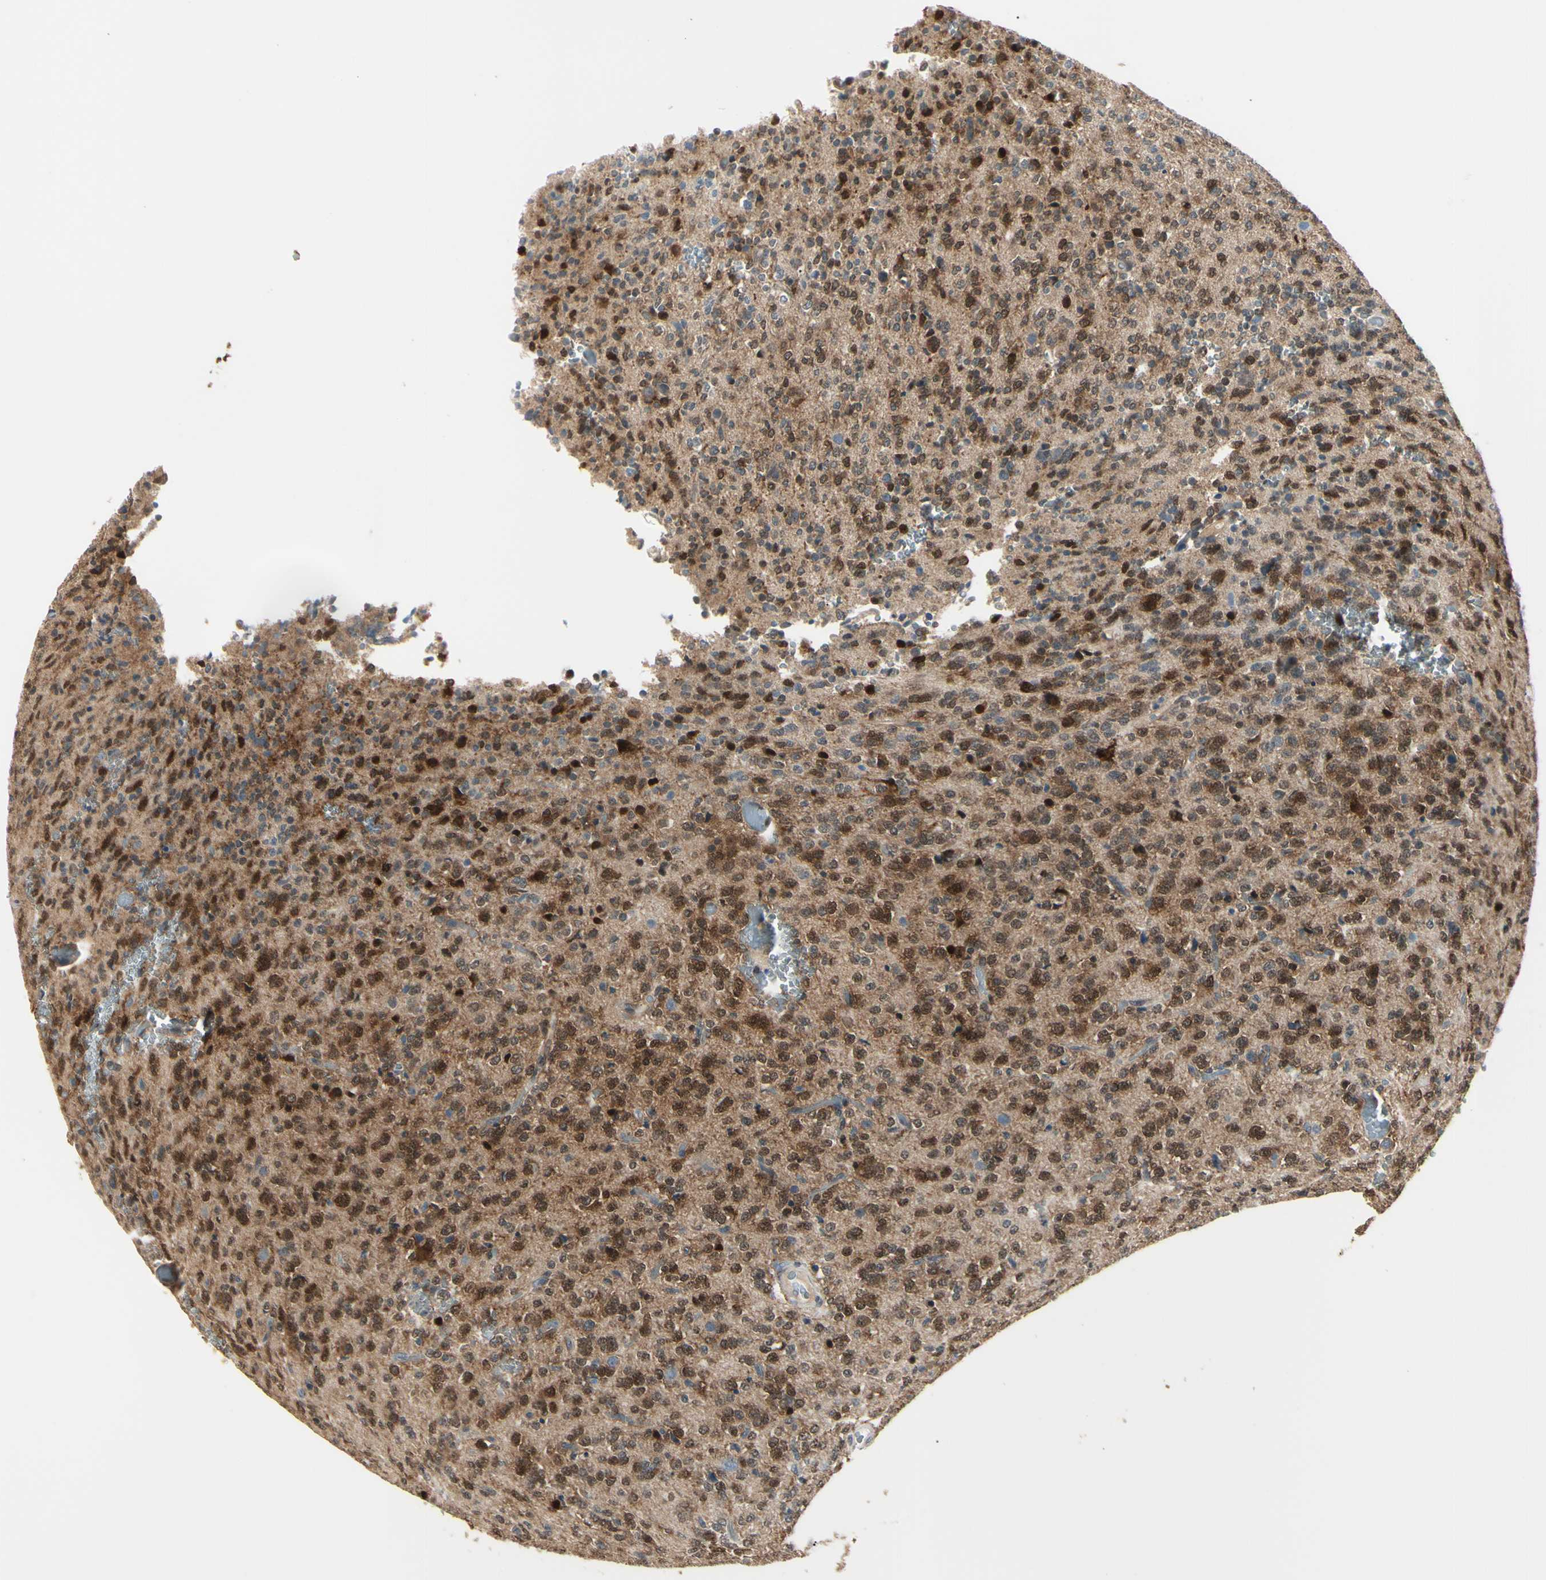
{"staining": {"intensity": "strong", "quantity": "25%-75%", "location": "cytoplasmic/membranous,nuclear"}, "tissue": "glioma", "cell_type": "Tumor cells", "image_type": "cancer", "snomed": [{"axis": "morphology", "description": "Glioma, malignant, Low grade"}, {"axis": "topography", "description": "Brain"}], "caption": "High-magnification brightfield microscopy of malignant glioma (low-grade) stained with DAB (3,3'-diaminobenzidine) (brown) and counterstained with hematoxylin (blue). tumor cells exhibit strong cytoplasmic/membranous and nuclear staining is appreciated in approximately25%-75% of cells.", "gene": "AKR1C3", "patient": {"sex": "male", "age": 38}}